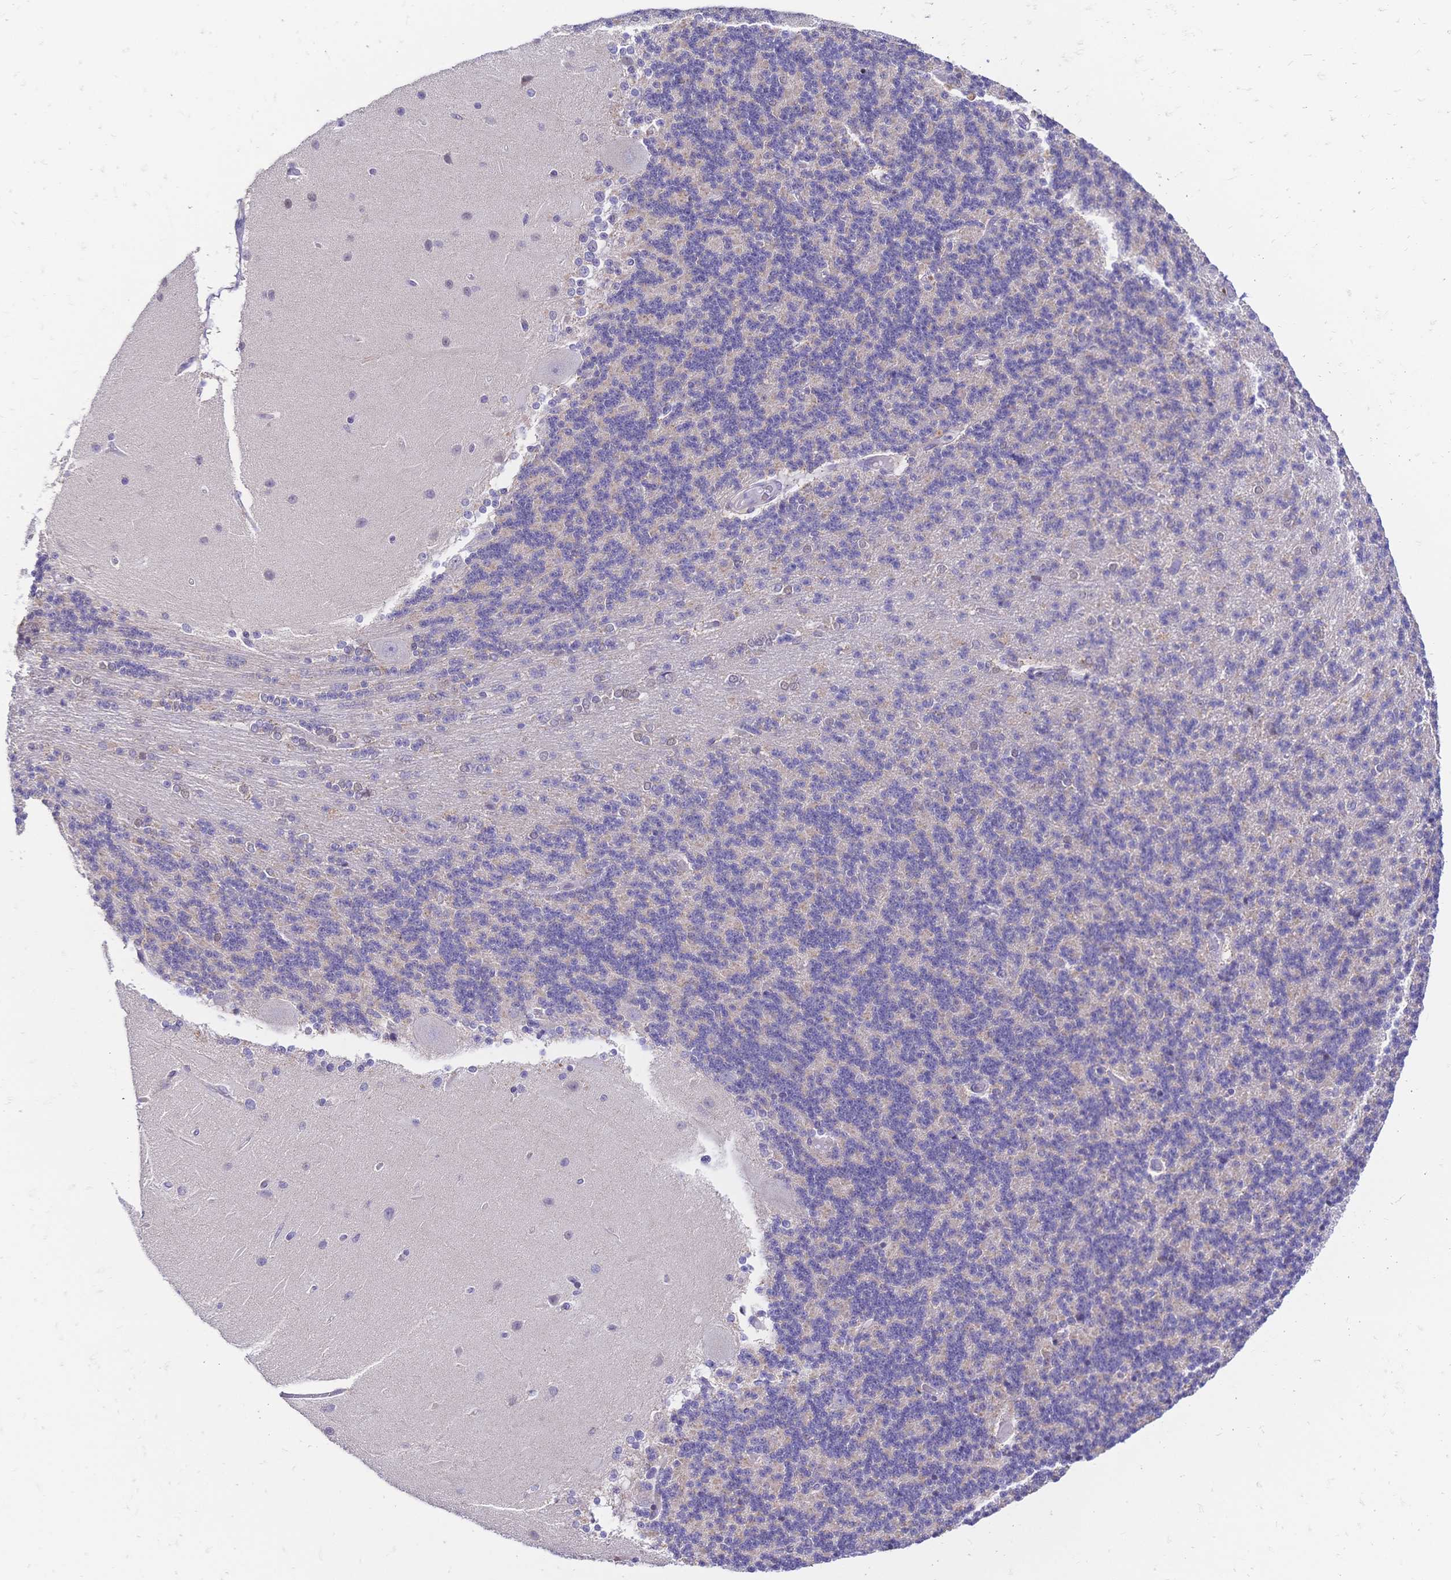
{"staining": {"intensity": "negative", "quantity": "none", "location": "none"}, "tissue": "cerebellum", "cell_type": "Cells in granular layer", "image_type": "normal", "snomed": [{"axis": "morphology", "description": "Normal tissue, NOS"}, {"axis": "topography", "description": "Cerebellum"}], "caption": "Immunohistochemistry of normal cerebellum reveals no expression in cells in granular layer. The staining was performed using DAB to visualize the protein expression in brown, while the nuclei were stained in blue with hematoxylin (Magnification: 20x).", "gene": "CLEC18A", "patient": {"sex": "female", "age": 54}}